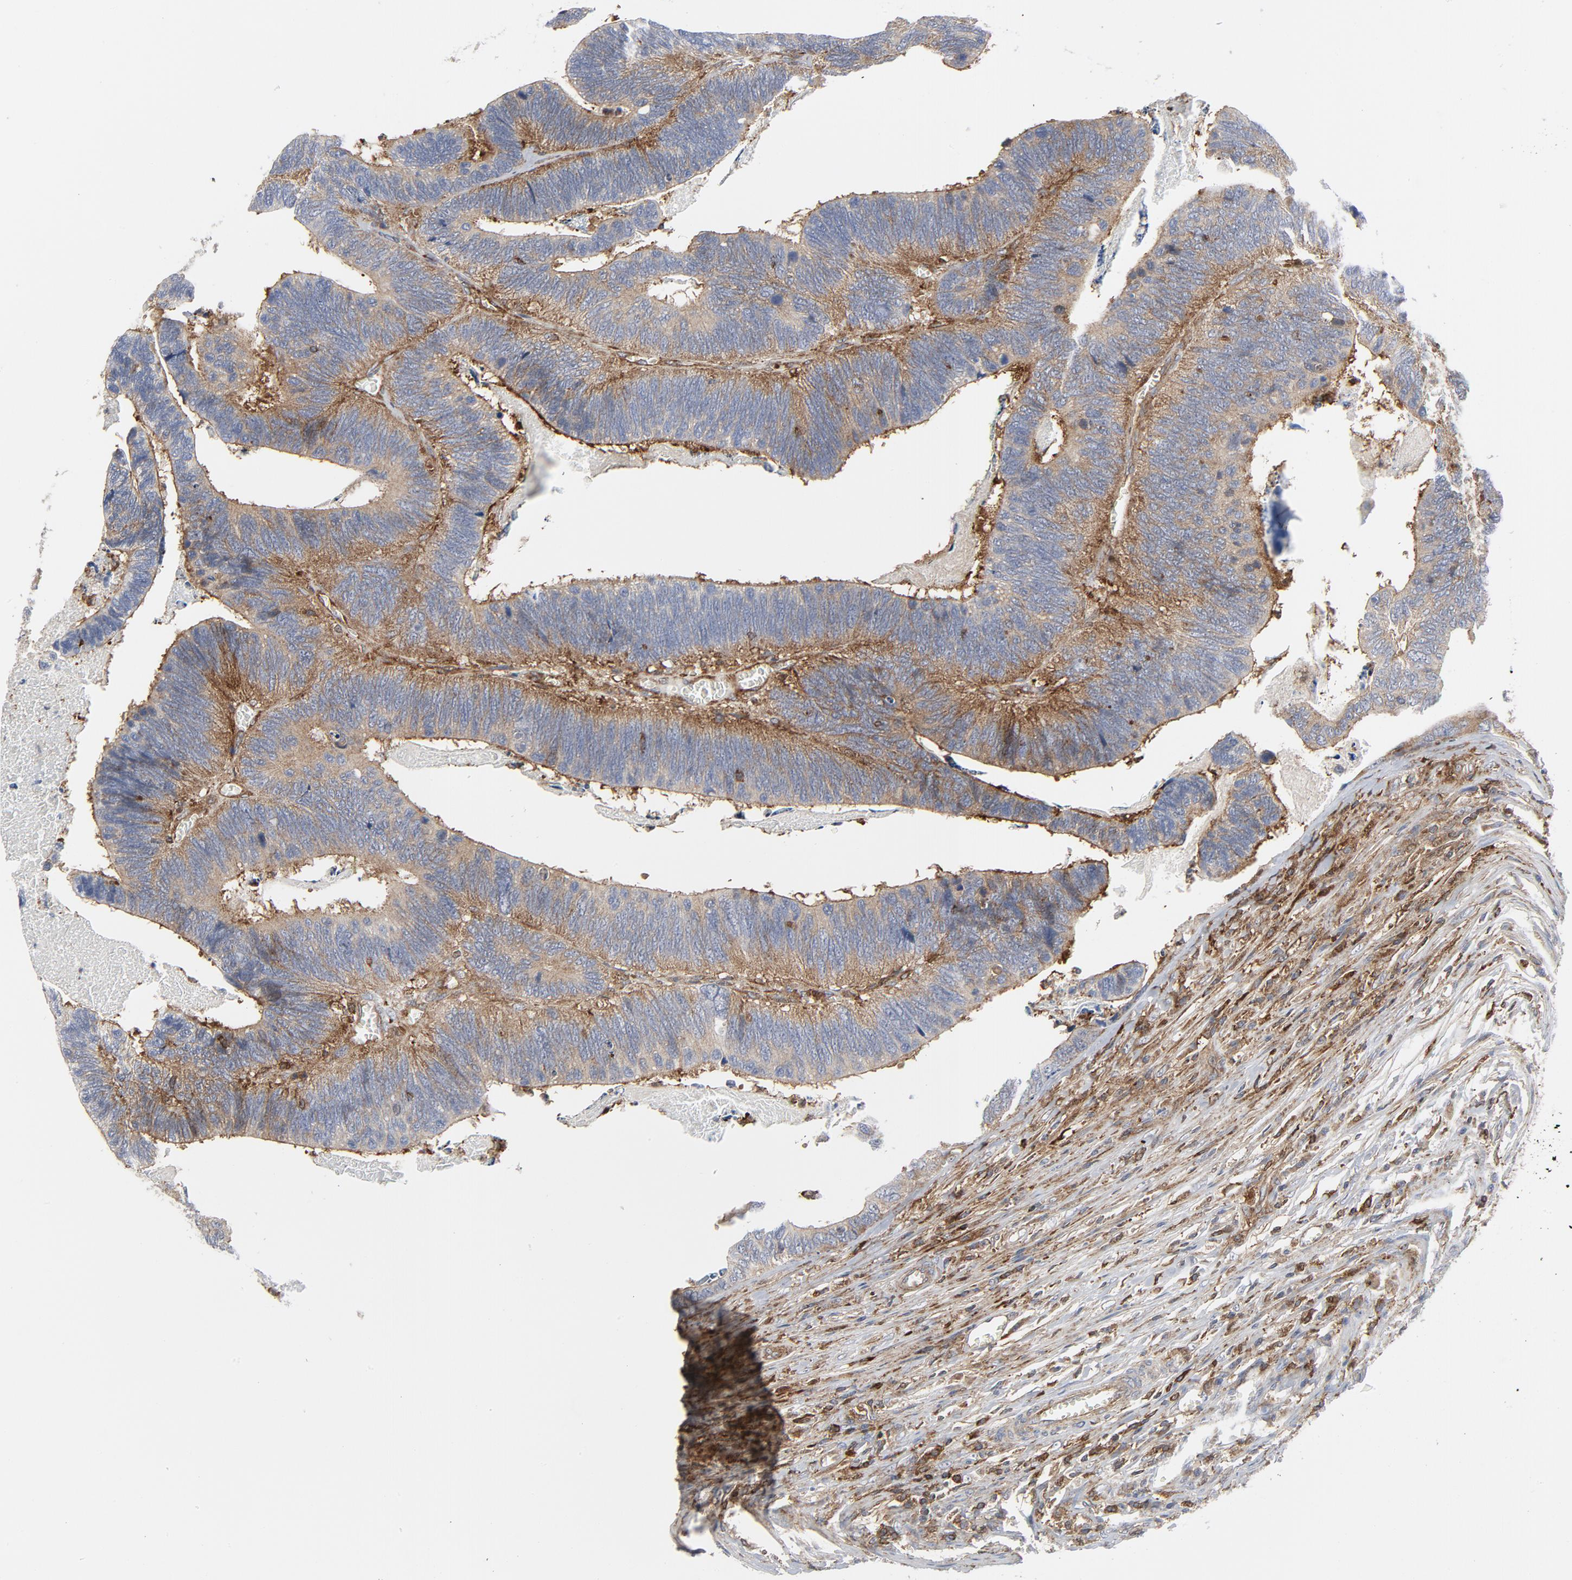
{"staining": {"intensity": "moderate", "quantity": ">75%", "location": "cytoplasmic/membranous"}, "tissue": "colorectal cancer", "cell_type": "Tumor cells", "image_type": "cancer", "snomed": [{"axis": "morphology", "description": "Adenocarcinoma, NOS"}, {"axis": "topography", "description": "Colon"}], "caption": "Human colorectal adenocarcinoma stained for a protein (brown) displays moderate cytoplasmic/membranous positive expression in approximately >75% of tumor cells.", "gene": "YES1", "patient": {"sex": "male", "age": 72}}